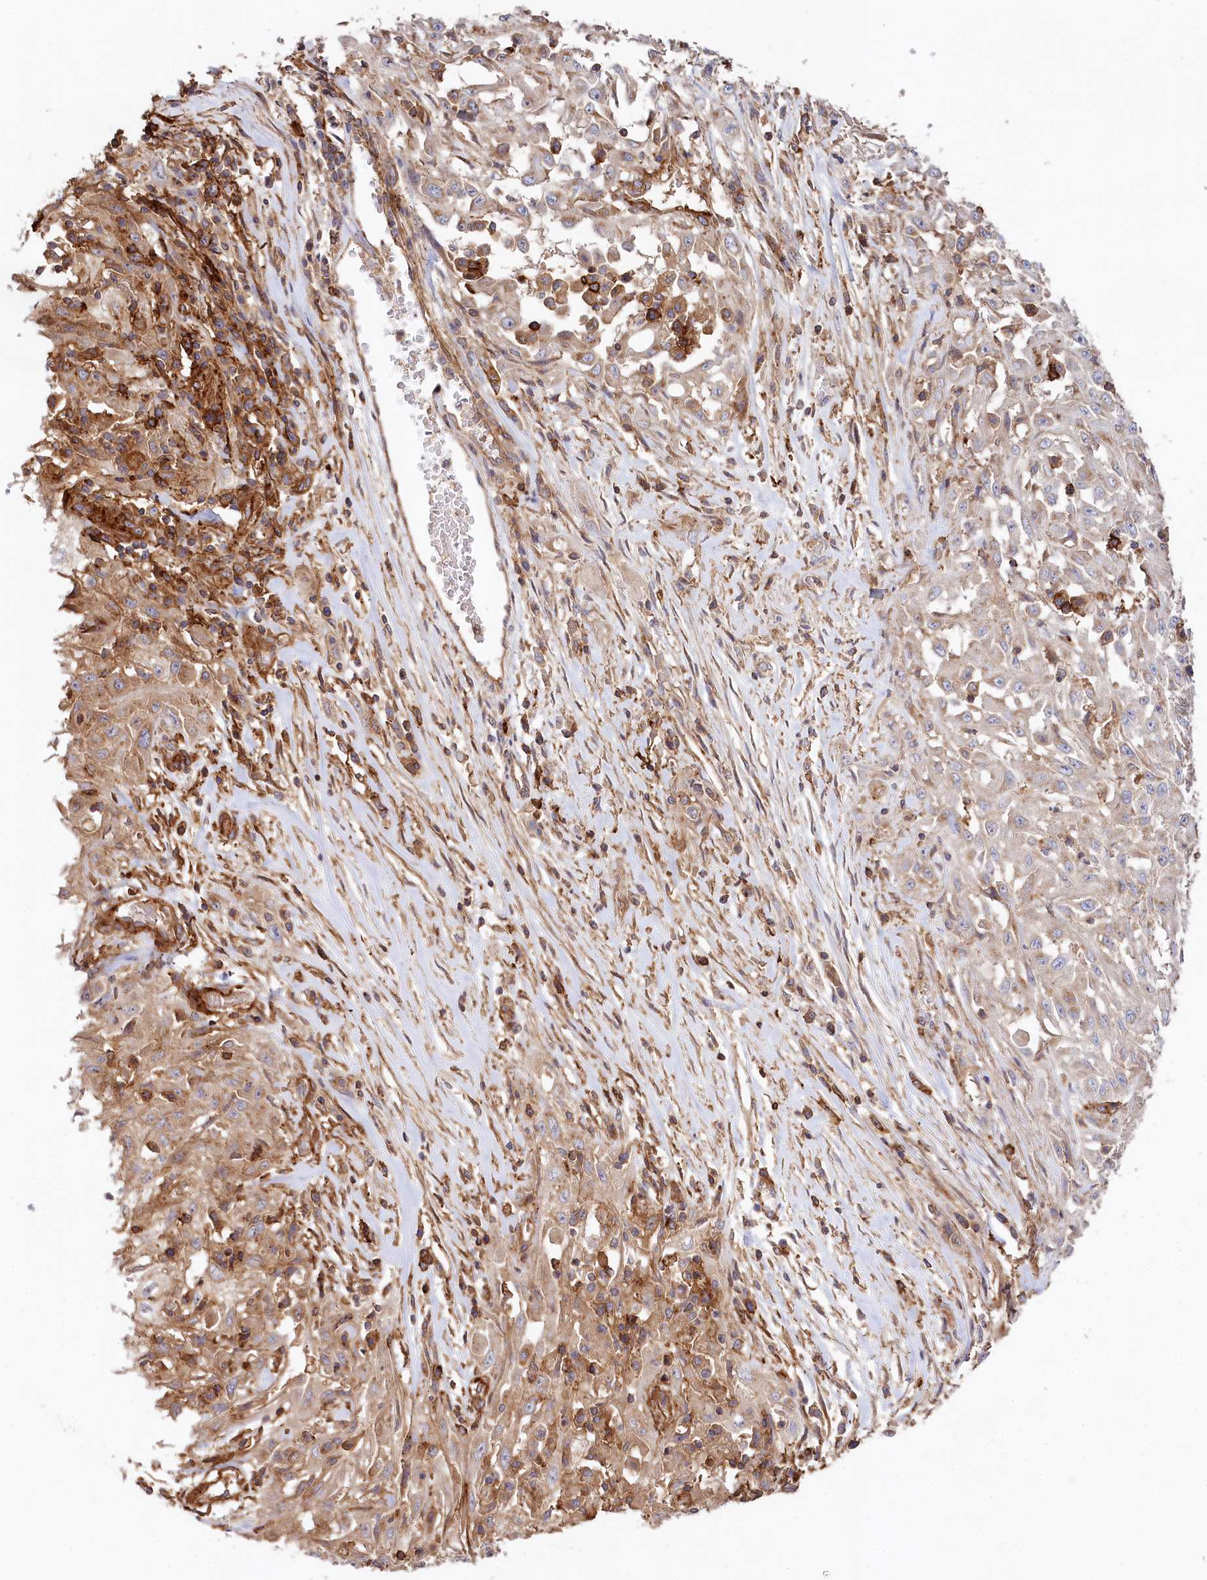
{"staining": {"intensity": "weak", "quantity": "<25%", "location": "cytoplasmic/membranous"}, "tissue": "skin cancer", "cell_type": "Tumor cells", "image_type": "cancer", "snomed": [{"axis": "morphology", "description": "Squamous cell carcinoma, NOS"}, {"axis": "morphology", "description": "Squamous cell carcinoma, metastatic, NOS"}, {"axis": "topography", "description": "Skin"}, {"axis": "topography", "description": "Lymph node"}], "caption": "The micrograph shows no staining of tumor cells in skin cancer.", "gene": "RBP5", "patient": {"sex": "male", "age": 75}}